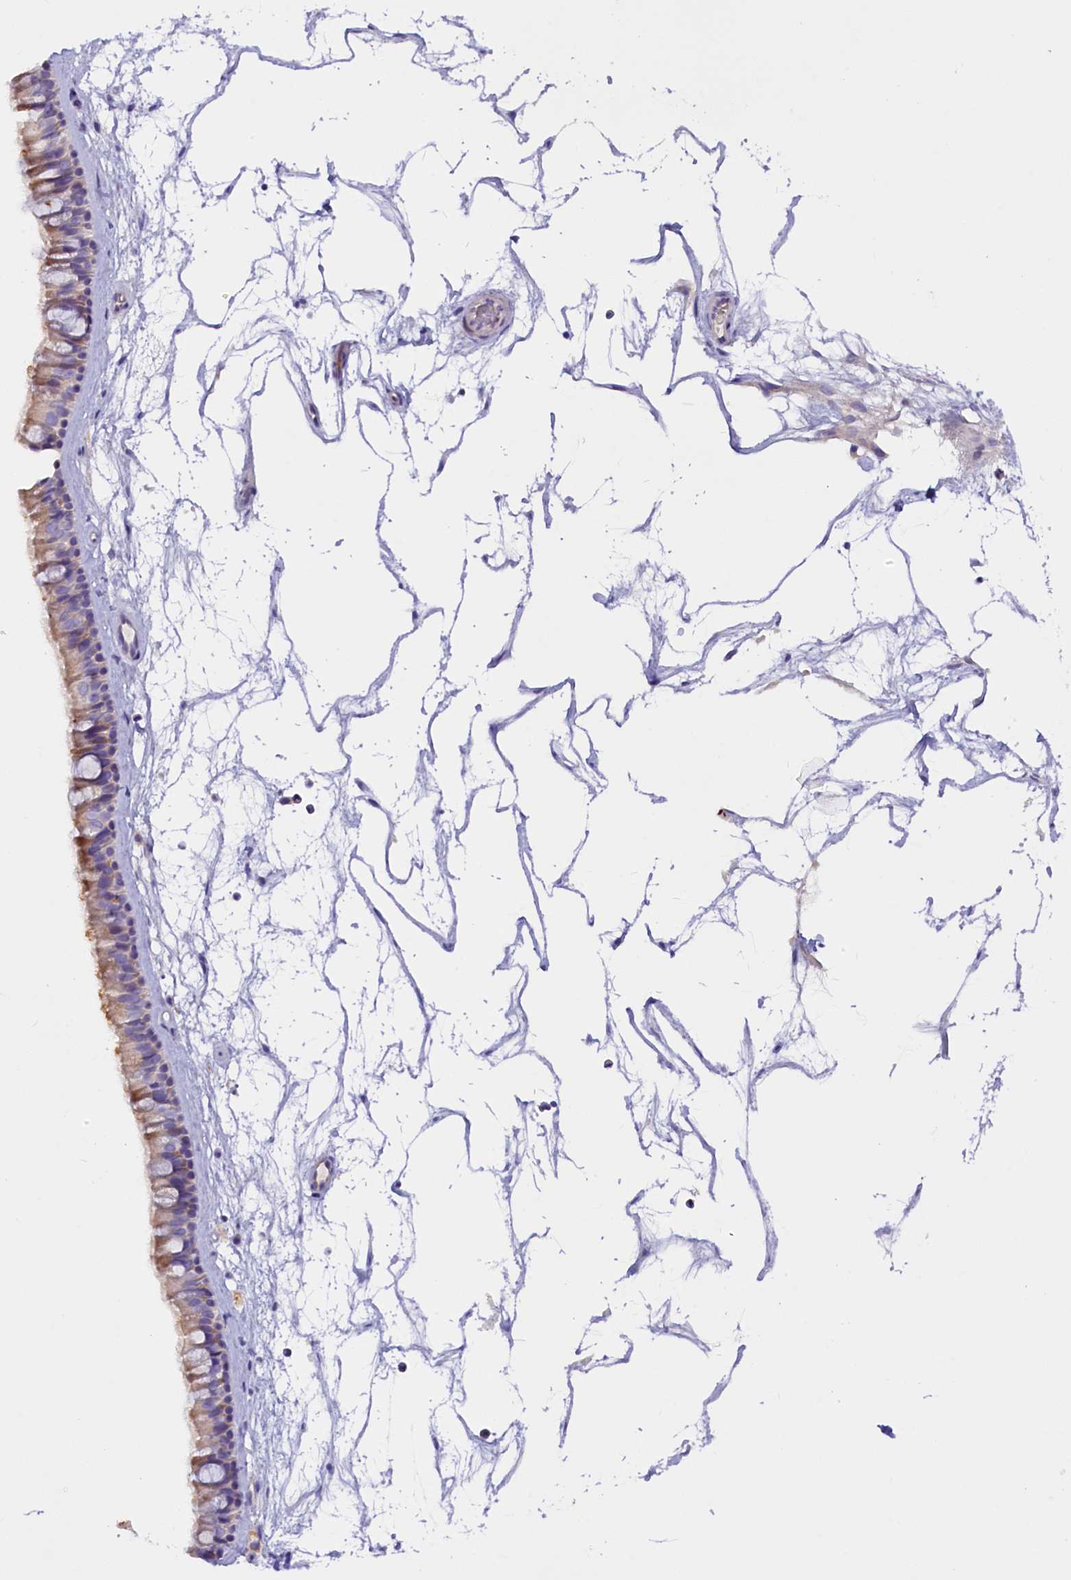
{"staining": {"intensity": "moderate", "quantity": "25%-75%", "location": "cytoplasmic/membranous"}, "tissue": "nasopharynx", "cell_type": "Respiratory epithelial cells", "image_type": "normal", "snomed": [{"axis": "morphology", "description": "Normal tissue, NOS"}, {"axis": "topography", "description": "Nasopharynx"}], "caption": "Protein expression by IHC shows moderate cytoplasmic/membranous positivity in about 25%-75% of respiratory epithelial cells in unremarkable nasopharynx.", "gene": "RTTN", "patient": {"sex": "male", "age": 64}}